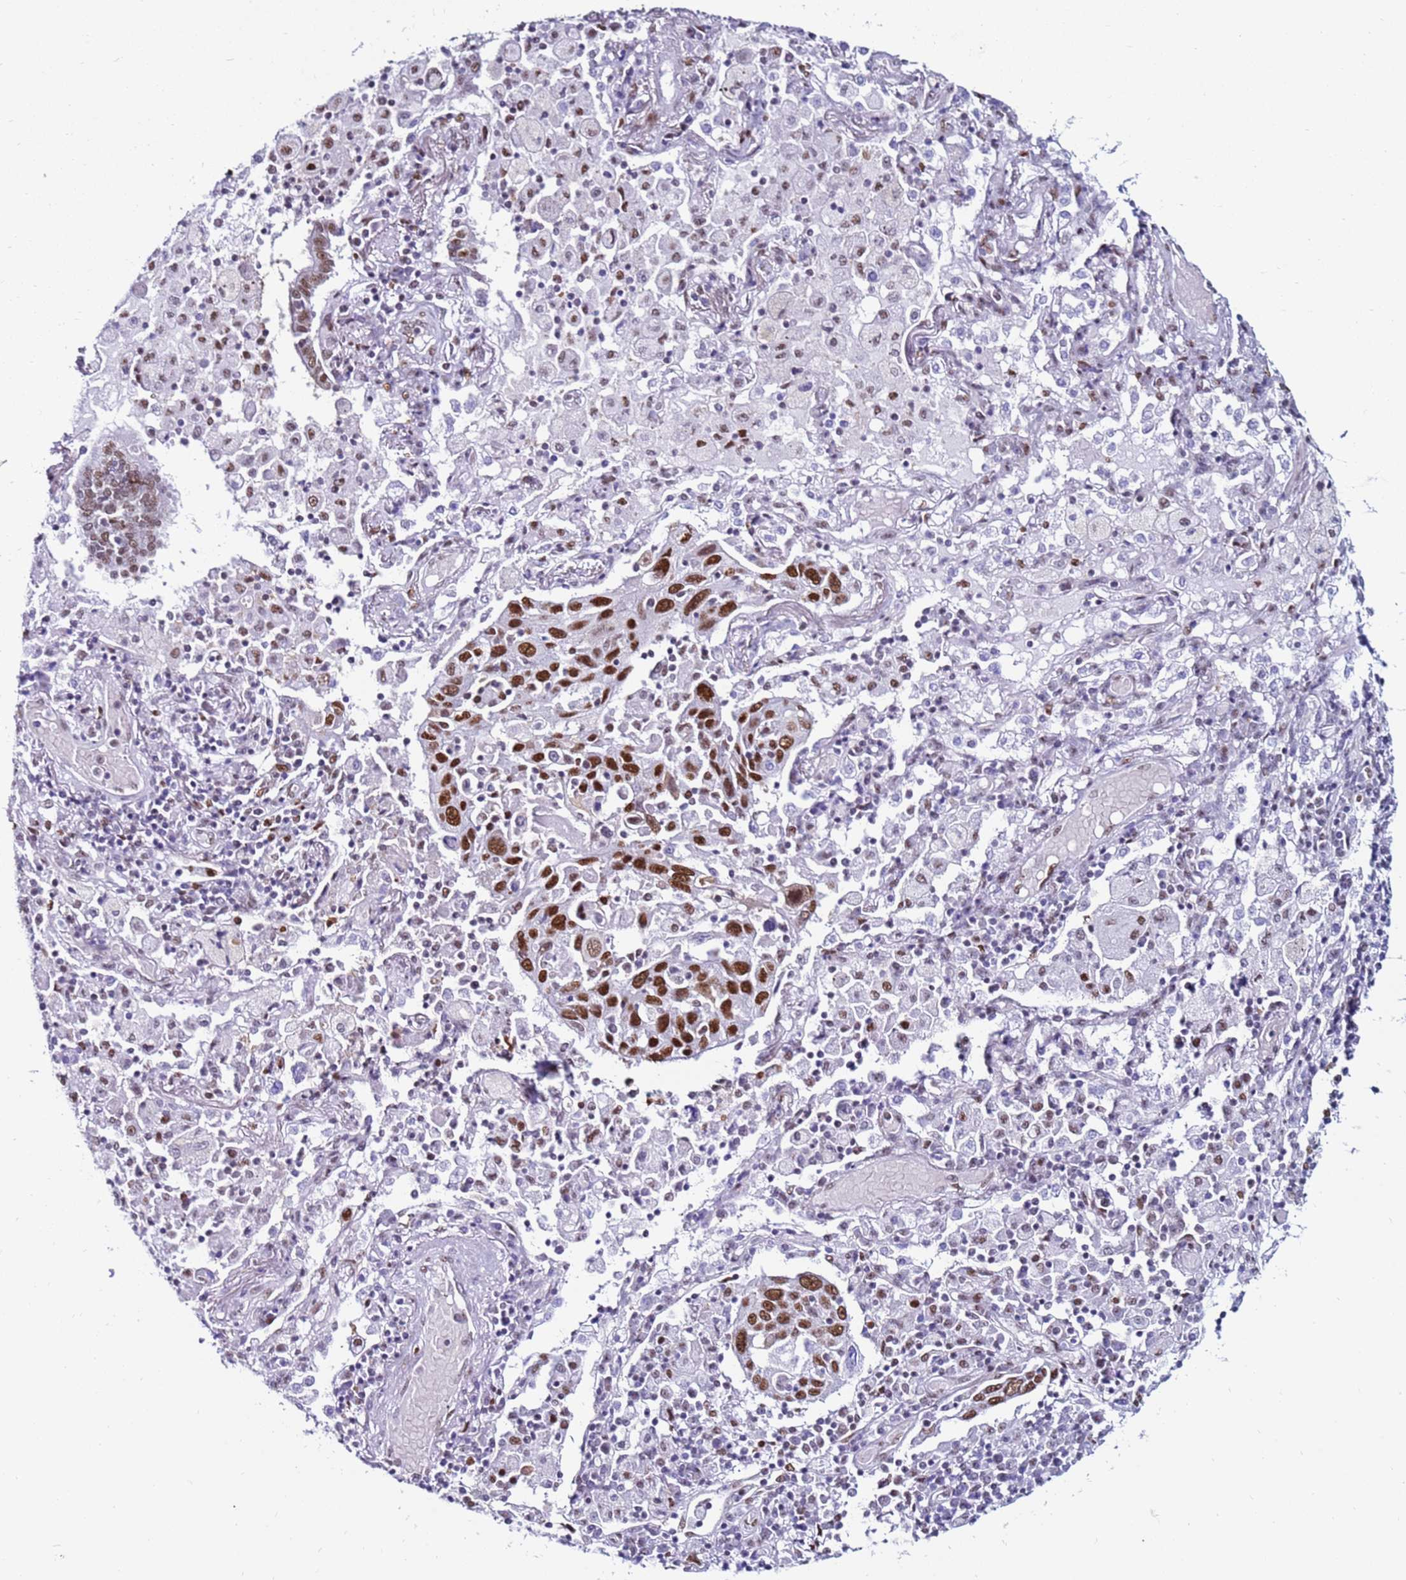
{"staining": {"intensity": "strong", "quantity": ">75%", "location": "nuclear"}, "tissue": "lung cancer", "cell_type": "Tumor cells", "image_type": "cancer", "snomed": [{"axis": "morphology", "description": "Squamous cell carcinoma, NOS"}, {"axis": "topography", "description": "Lung"}], "caption": "Human squamous cell carcinoma (lung) stained with a brown dye demonstrates strong nuclear positive staining in approximately >75% of tumor cells.", "gene": "KPNA4", "patient": {"sex": "male", "age": 65}}